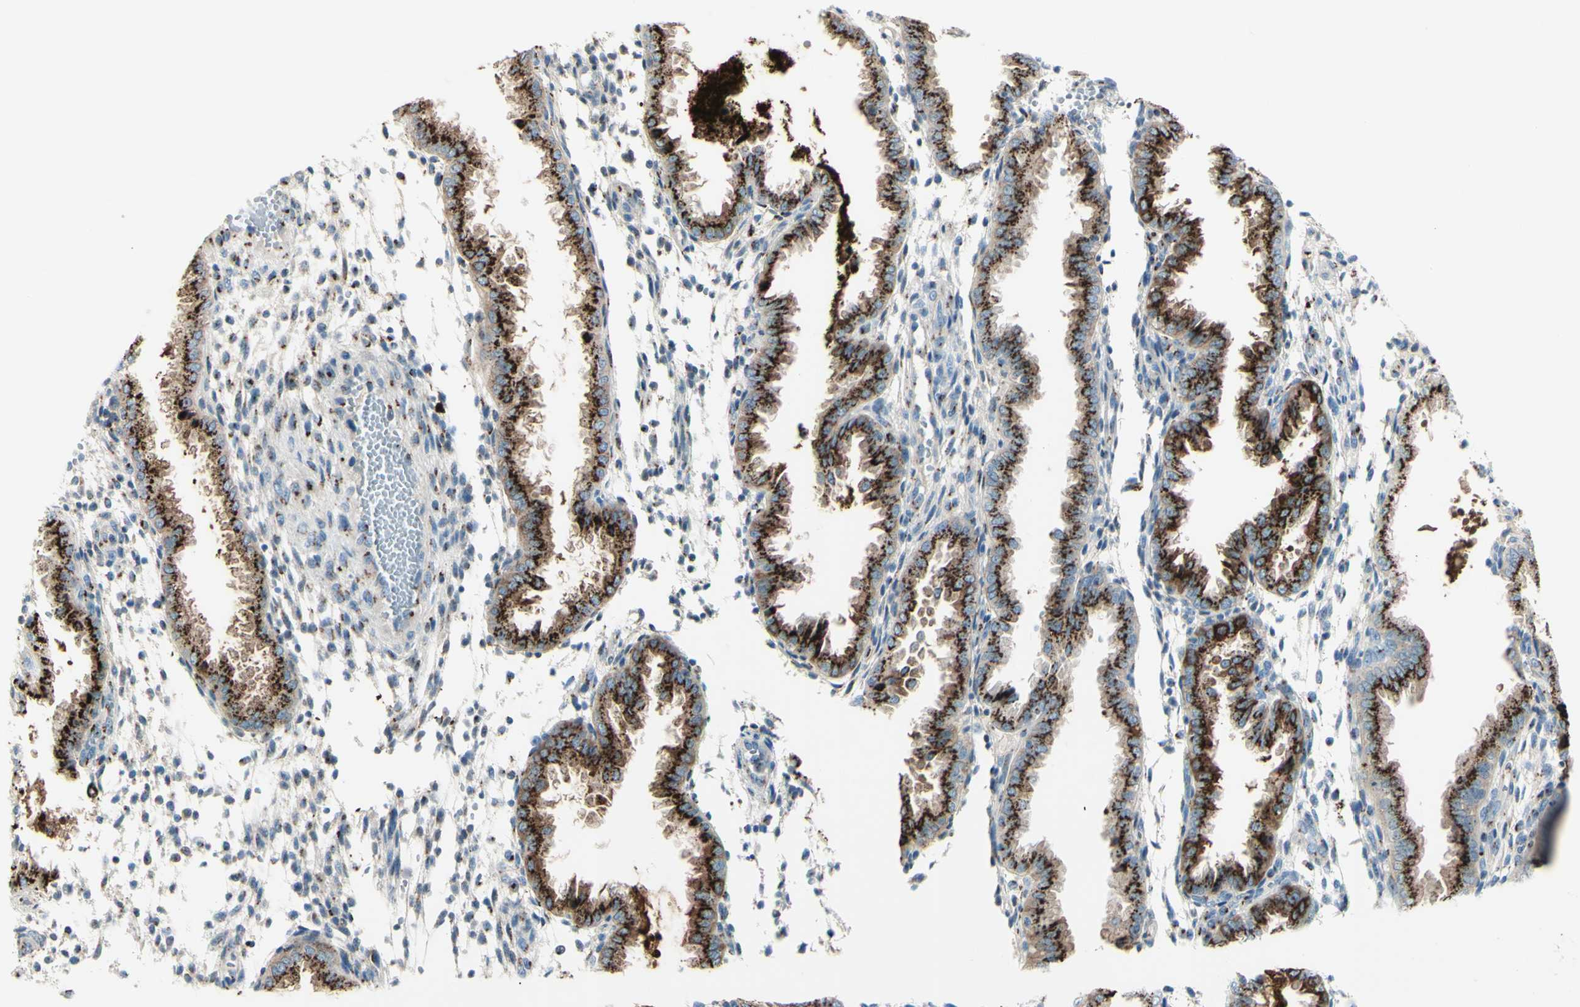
{"staining": {"intensity": "moderate", "quantity": "<25%", "location": "cytoplasmic/membranous"}, "tissue": "endometrium", "cell_type": "Cells in endometrial stroma", "image_type": "normal", "snomed": [{"axis": "morphology", "description": "Normal tissue, NOS"}, {"axis": "topography", "description": "Endometrium"}], "caption": "Human endometrium stained with a brown dye reveals moderate cytoplasmic/membranous positive staining in about <25% of cells in endometrial stroma.", "gene": "B4GALT1", "patient": {"sex": "female", "age": 33}}